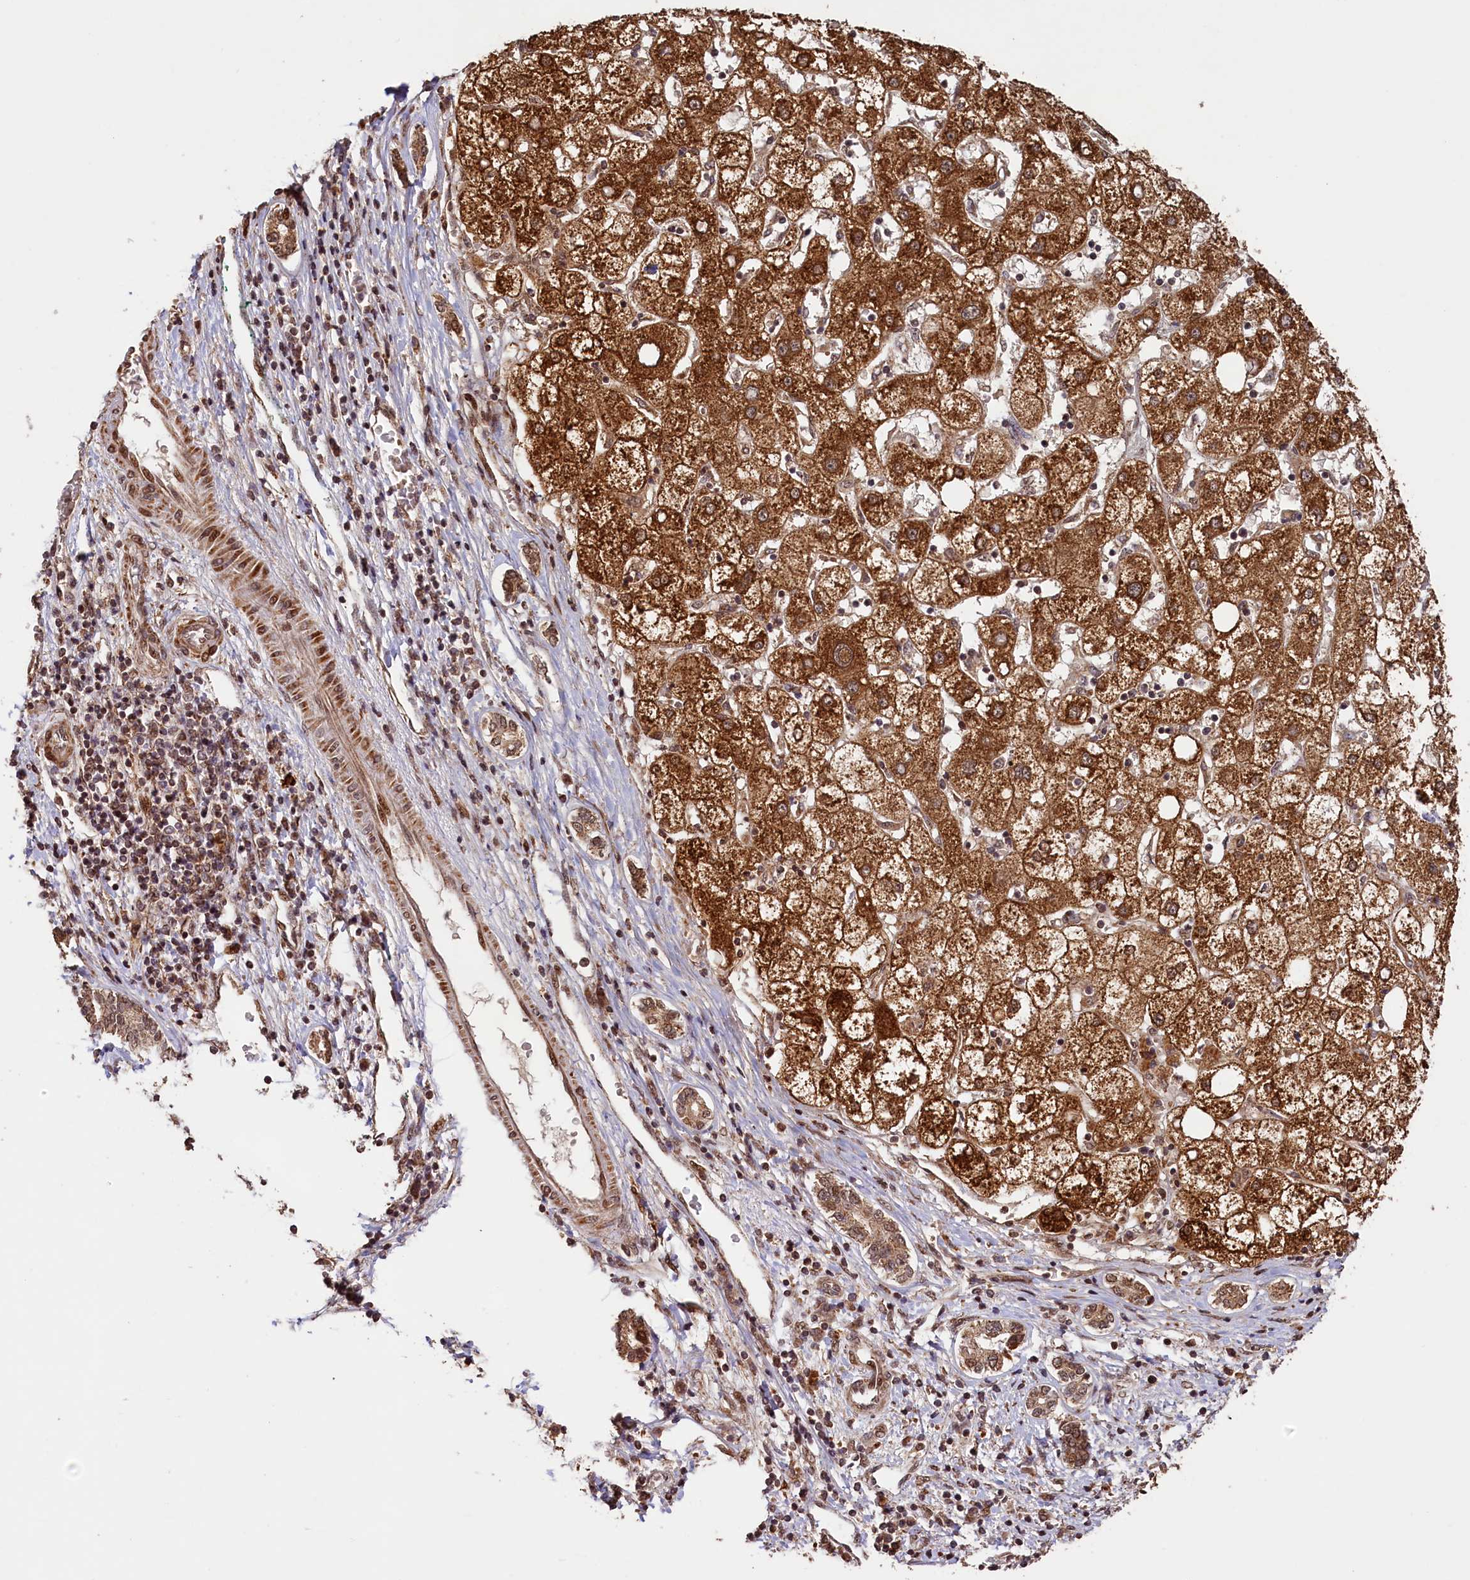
{"staining": {"intensity": "strong", "quantity": ">75%", "location": "cytoplasmic/membranous"}, "tissue": "liver cancer", "cell_type": "Tumor cells", "image_type": "cancer", "snomed": [{"axis": "morphology", "description": "Carcinoma, Hepatocellular, NOS"}, {"axis": "topography", "description": "Liver"}], "caption": "Immunohistochemical staining of human hepatocellular carcinoma (liver) exhibits strong cytoplasmic/membranous protein expression in approximately >75% of tumor cells.", "gene": "SHPRH", "patient": {"sex": "male", "age": 65}}